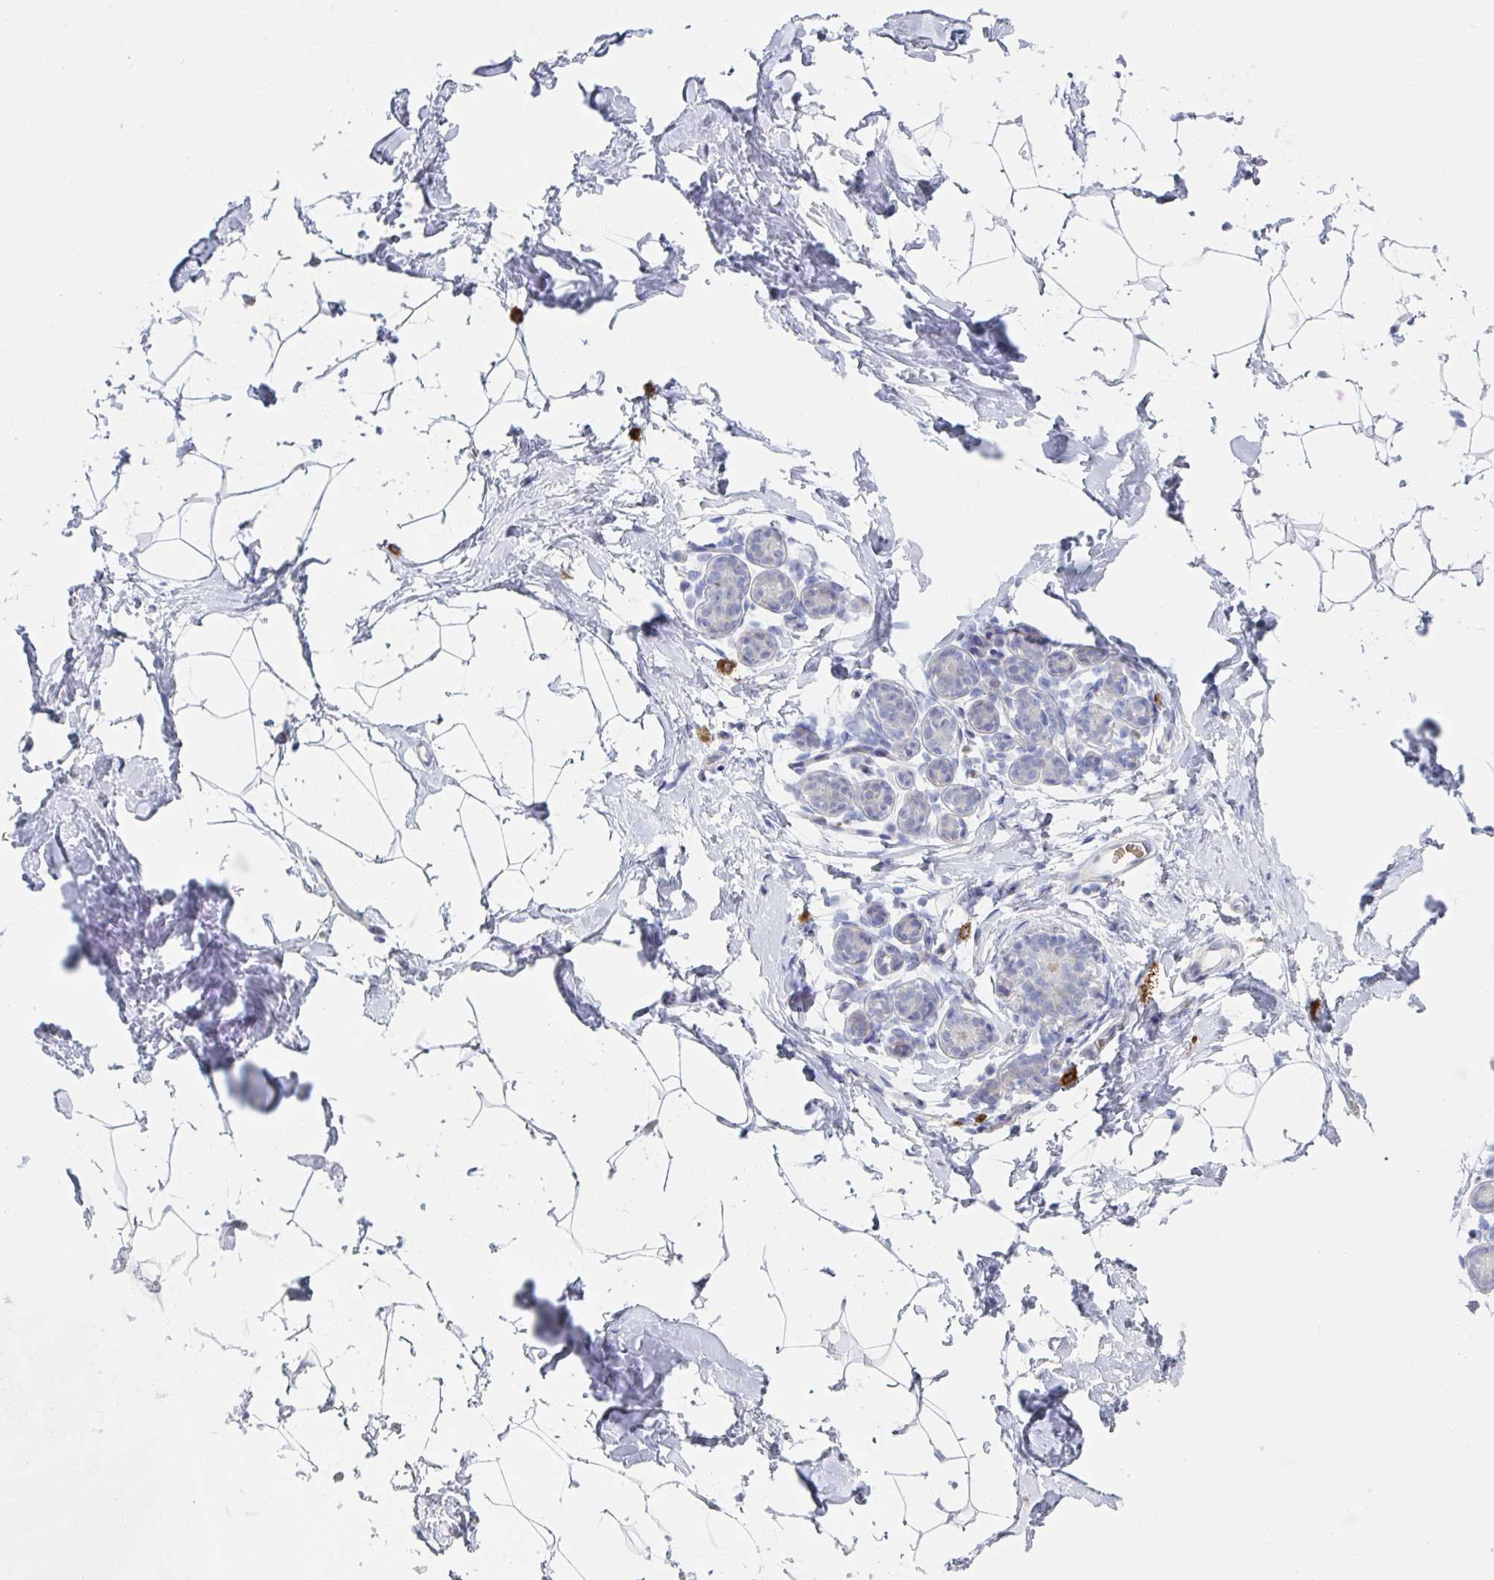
{"staining": {"intensity": "negative", "quantity": "none", "location": "none"}, "tissue": "breast", "cell_type": "Adipocytes", "image_type": "normal", "snomed": [{"axis": "morphology", "description": "Normal tissue, NOS"}, {"axis": "topography", "description": "Breast"}], "caption": "Normal breast was stained to show a protein in brown. There is no significant staining in adipocytes. (DAB (3,3'-diaminobenzidine) immunohistochemistry (IHC), high magnification).", "gene": "ZNF684", "patient": {"sex": "female", "age": 32}}